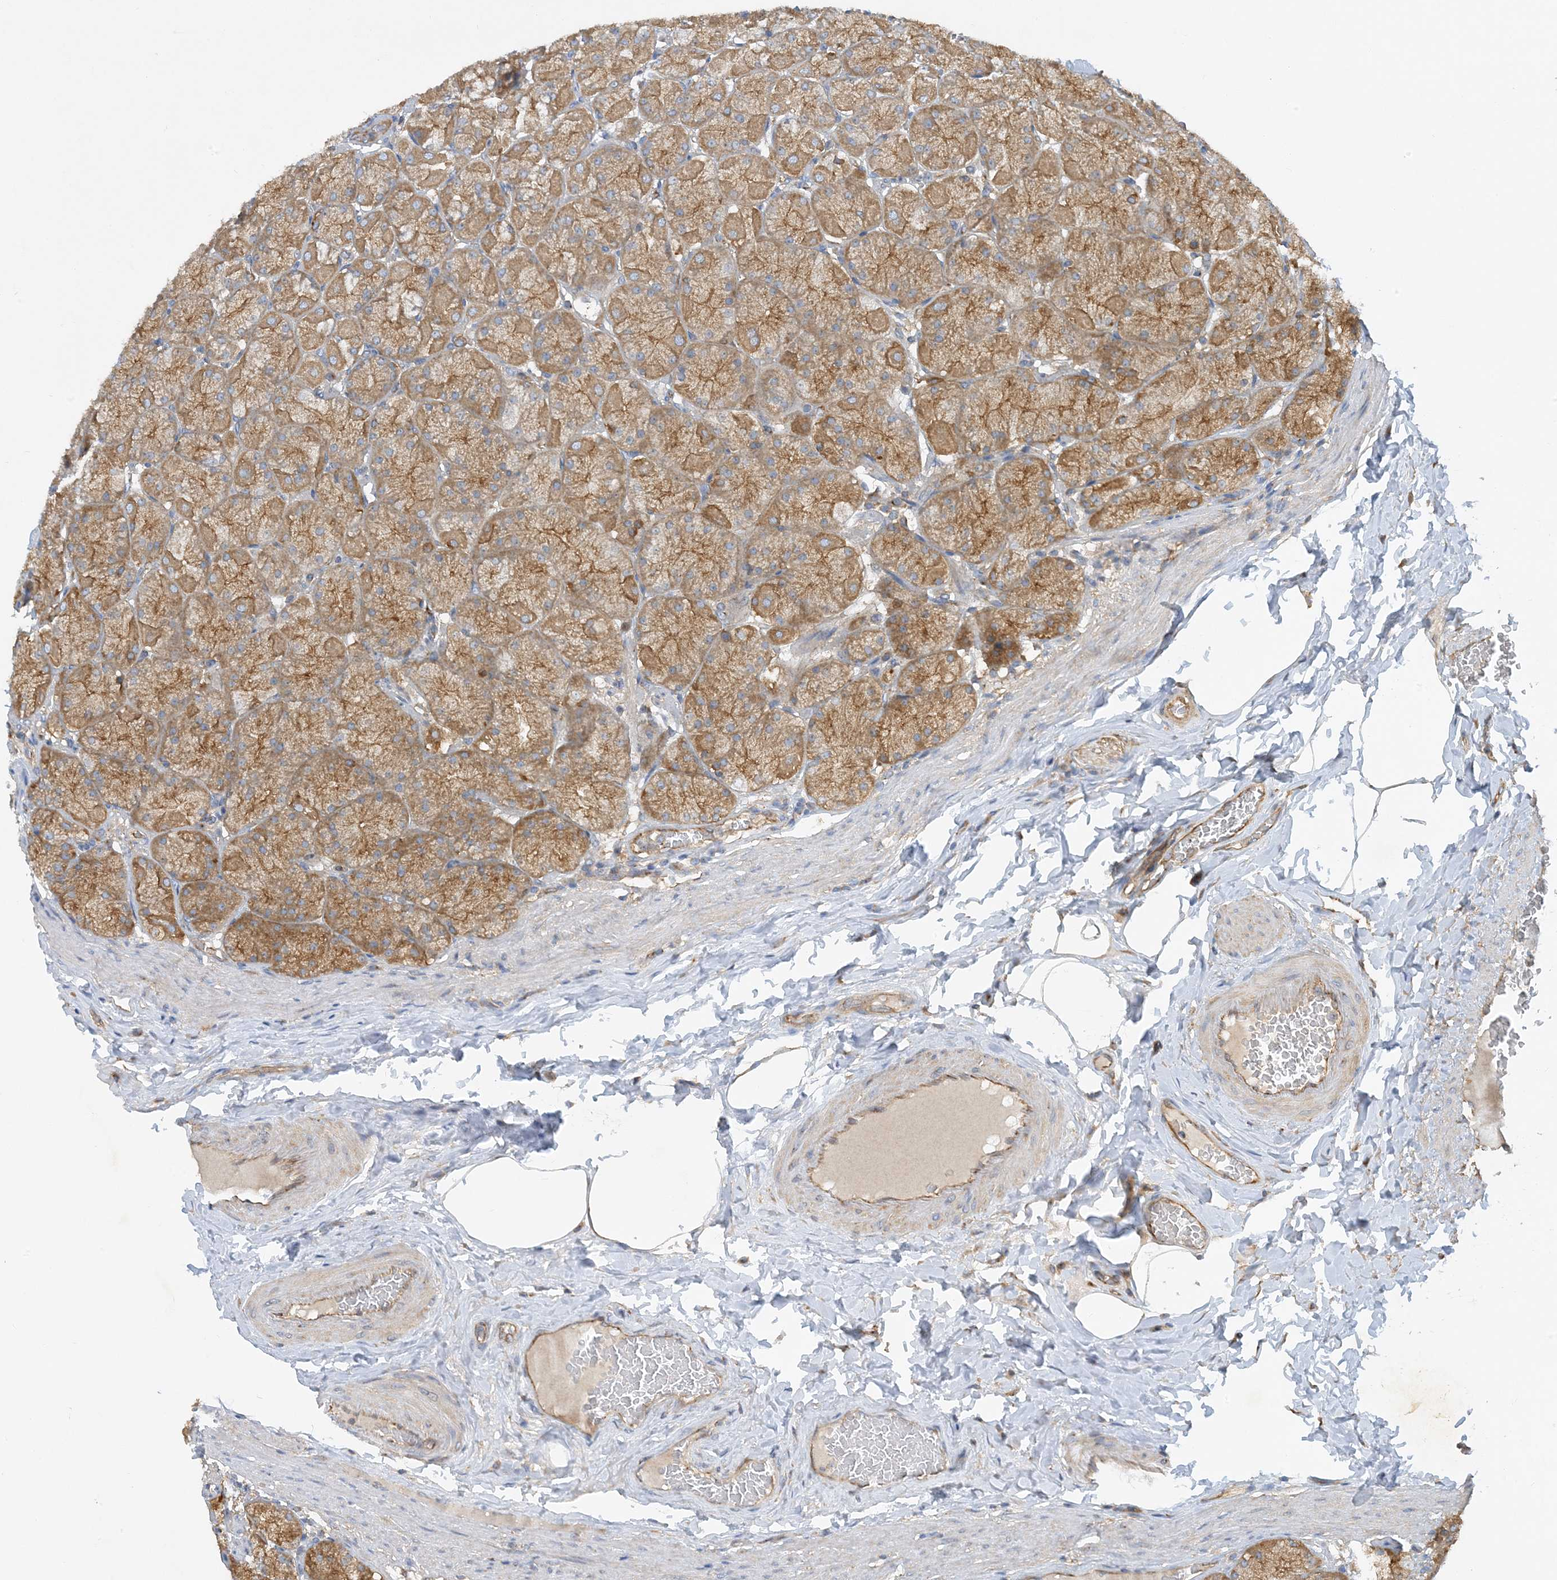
{"staining": {"intensity": "moderate", "quantity": ">75%", "location": "cytoplasmic/membranous"}, "tissue": "stomach", "cell_type": "Glandular cells", "image_type": "normal", "snomed": [{"axis": "morphology", "description": "Normal tissue, NOS"}, {"axis": "topography", "description": "Stomach, upper"}], "caption": "Immunohistochemical staining of normal stomach displays medium levels of moderate cytoplasmic/membranous positivity in about >75% of glandular cells. (Brightfield microscopy of DAB IHC at high magnification).", "gene": "SIDT1", "patient": {"sex": "female", "age": 56}}